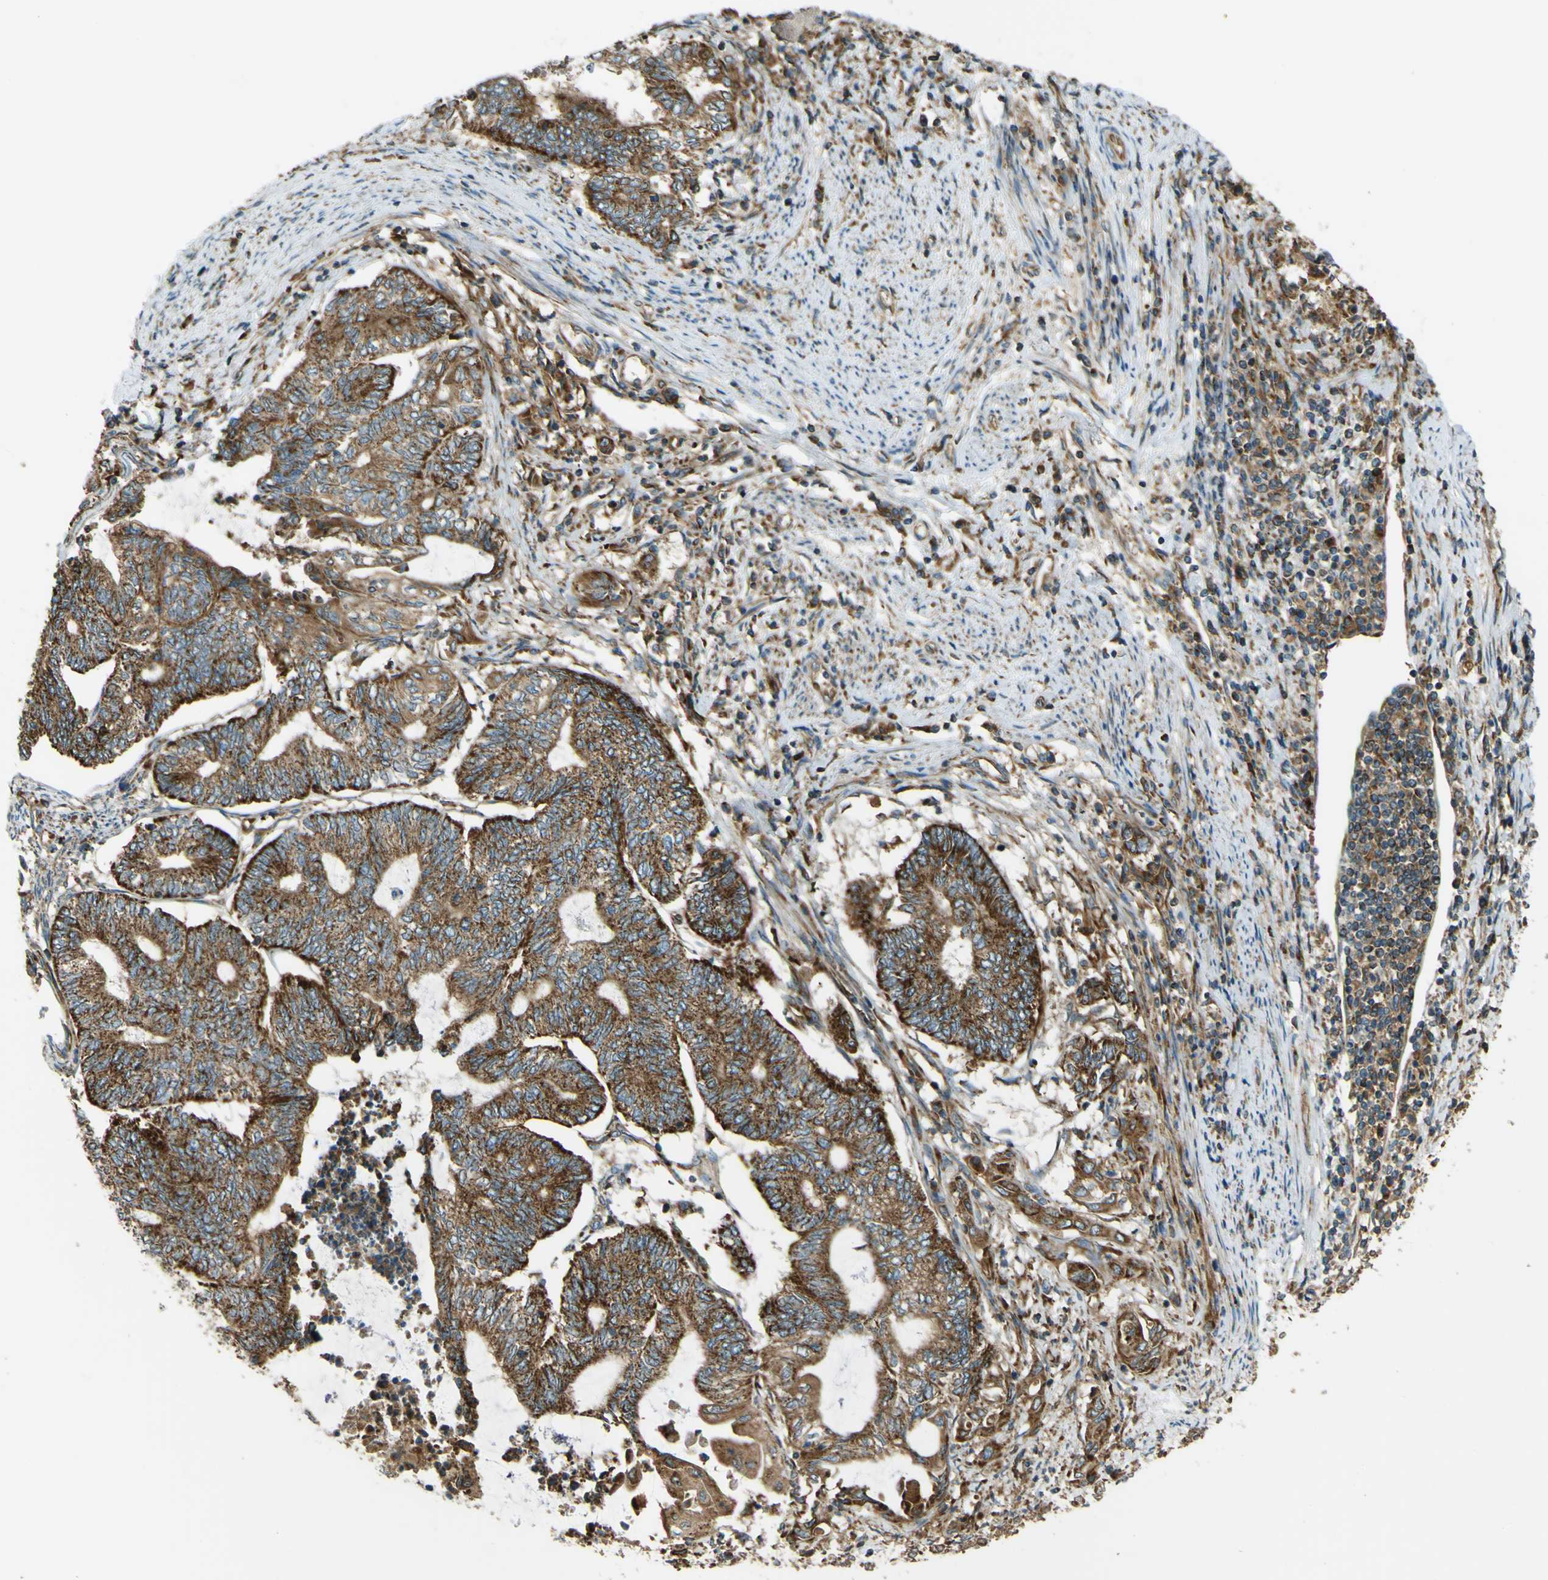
{"staining": {"intensity": "strong", "quantity": ">75%", "location": "cytoplasmic/membranous"}, "tissue": "endometrial cancer", "cell_type": "Tumor cells", "image_type": "cancer", "snomed": [{"axis": "morphology", "description": "Adenocarcinoma, NOS"}, {"axis": "topography", "description": "Uterus"}, {"axis": "topography", "description": "Endometrium"}], "caption": "This photomicrograph exhibits immunohistochemistry (IHC) staining of endometrial cancer, with high strong cytoplasmic/membranous staining in approximately >75% of tumor cells.", "gene": "DNAJC5", "patient": {"sex": "female", "age": 70}}